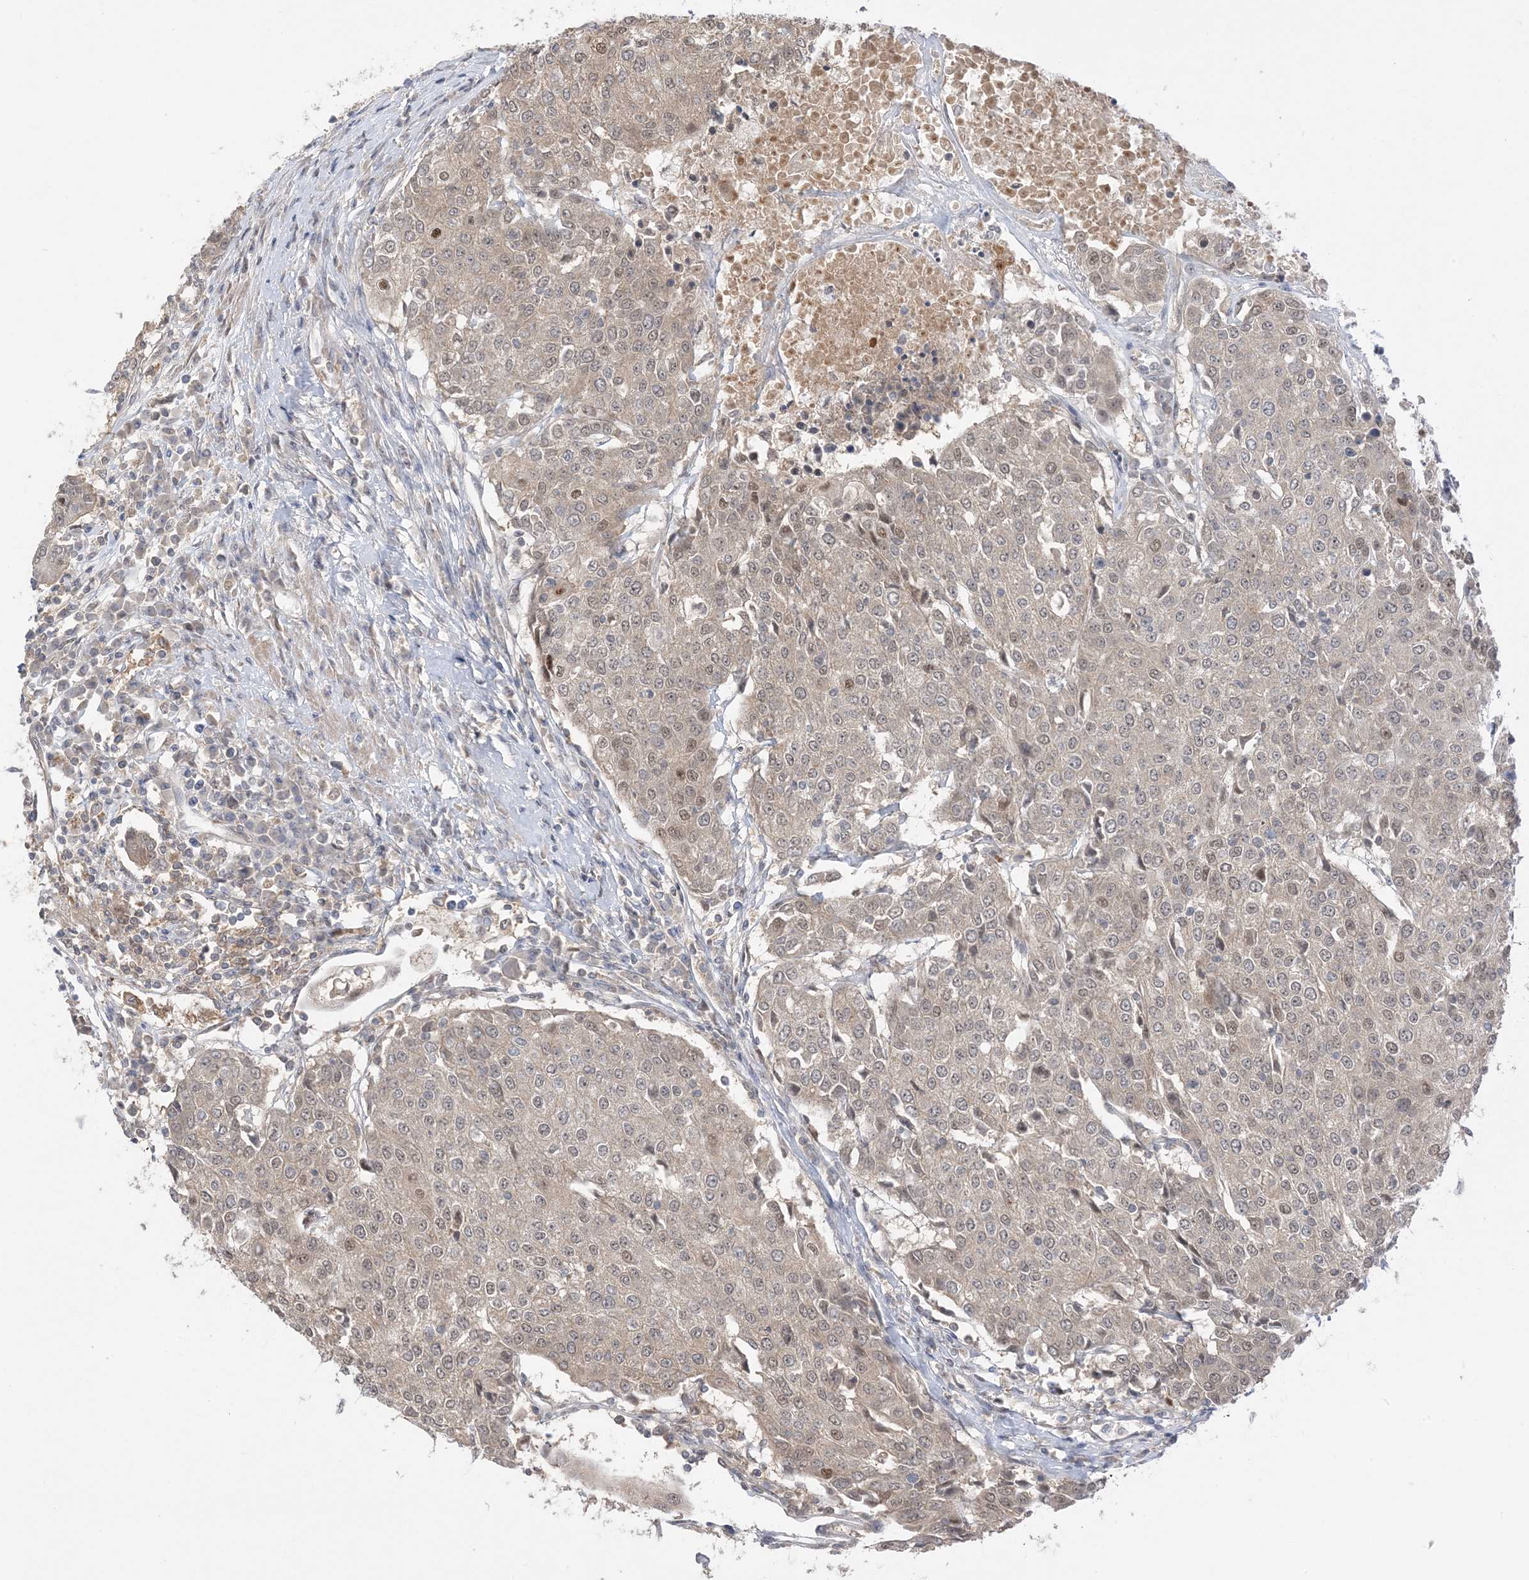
{"staining": {"intensity": "moderate", "quantity": "<25%", "location": "nuclear"}, "tissue": "urothelial cancer", "cell_type": "Tumor cells", "image_type": "cancer", "snomed": [{"axis": "morphology", "description": "Urothelial carcinoma, High grade"}, {"axis": "topography", "description": "Urinary bladder"}], "caption": "Tumor cells exhibit low levels of moderate nuclear positivity in about <25% of cells in urothelial carcinoma (high-grade).", "gene": "WDR26", "patient": {"sex": "female", "age": 85}}